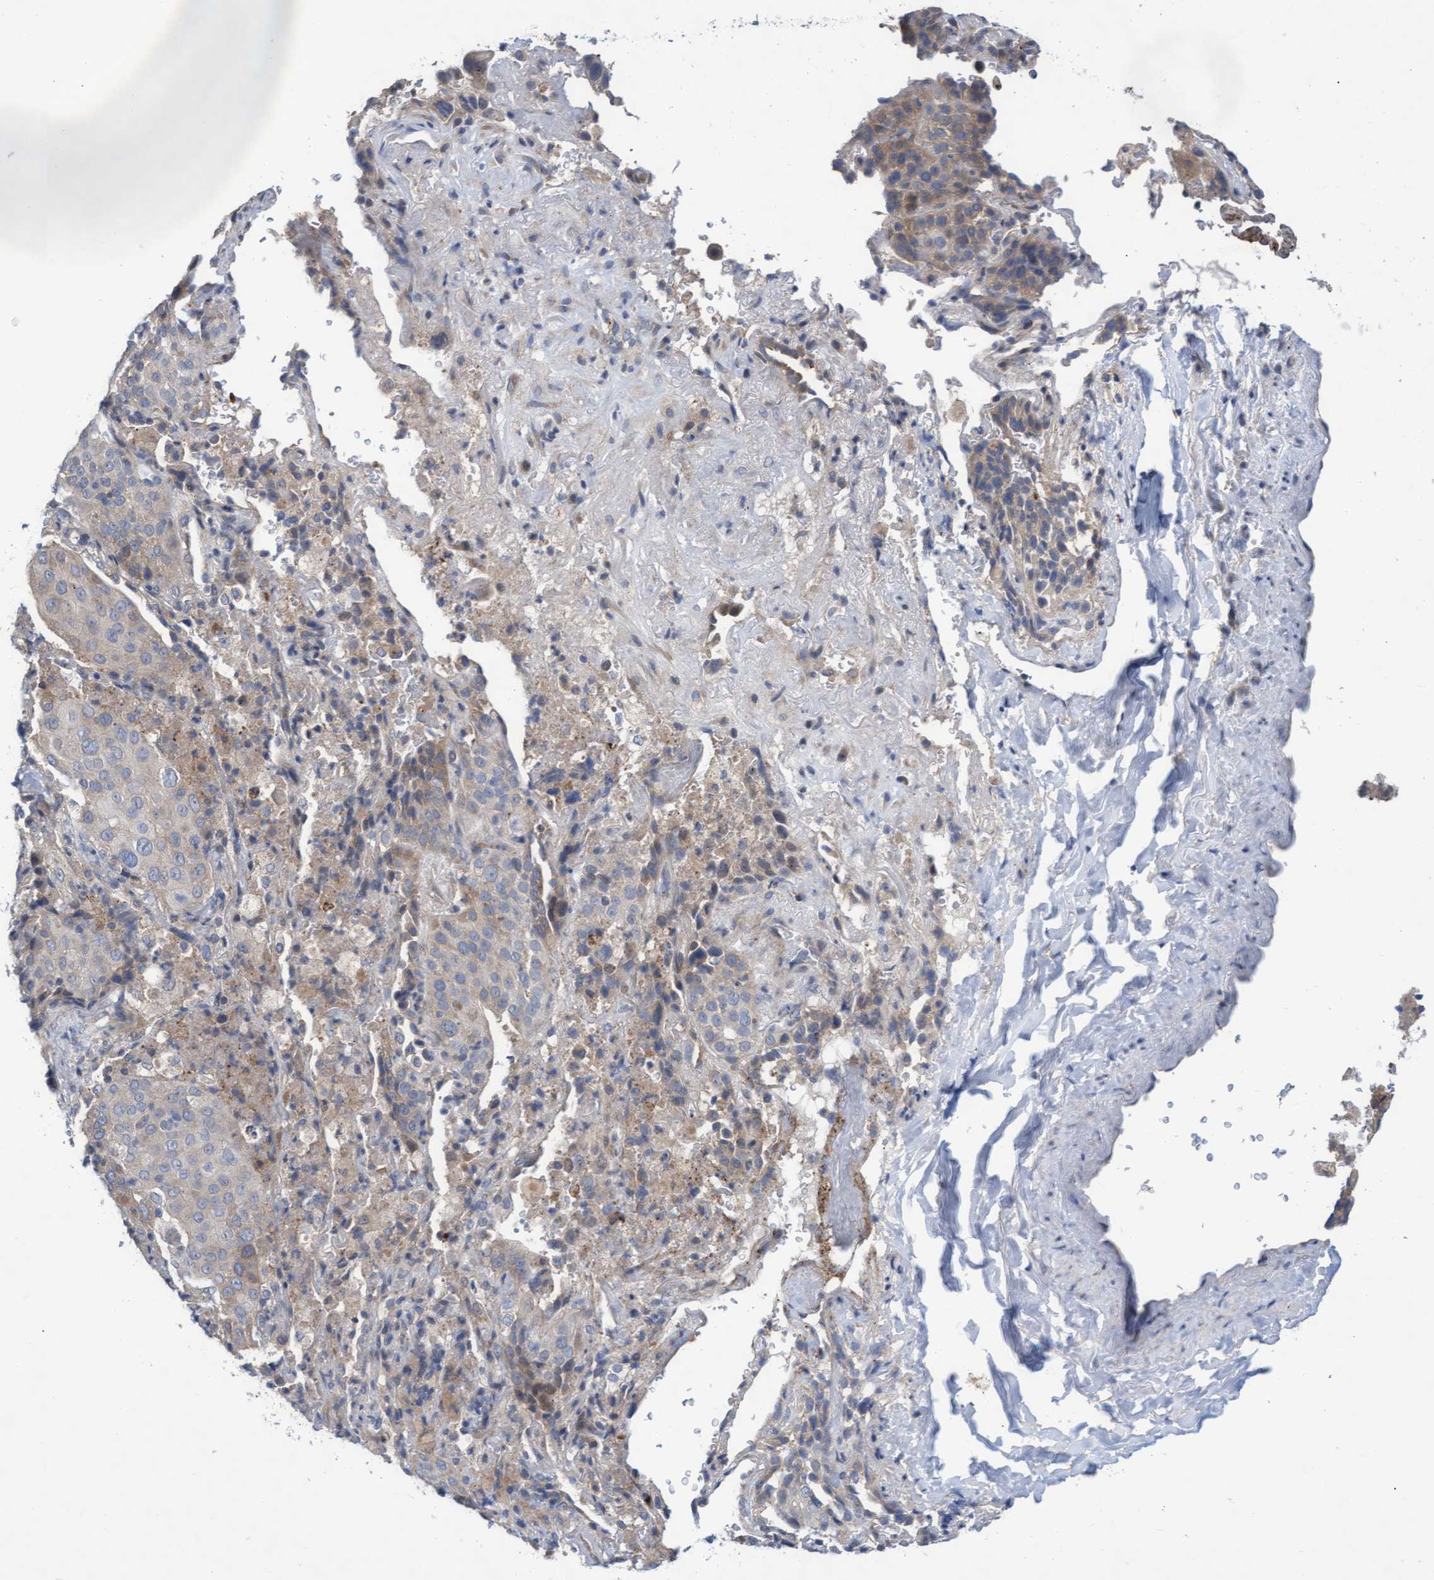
{"staining": {"intensity": "weak", "quantity": "<25%", "location": "cytoplasmic/membranous"}, "tissue": "lung cancer", "cell_type": "Tumor cells", "image_type": "cancer", "snomed": [{"axis": "morphology", "description": "Squamous cell carcinoma, NOS"}, {"axis": "topography", "description": "Lung"}], "caption": "IHC of human squamous cell carcinoma (lung) exhibits no expression in tumor cells.", "gene": "ABCF2", "patient": {"sex": "male", "age": 54}}